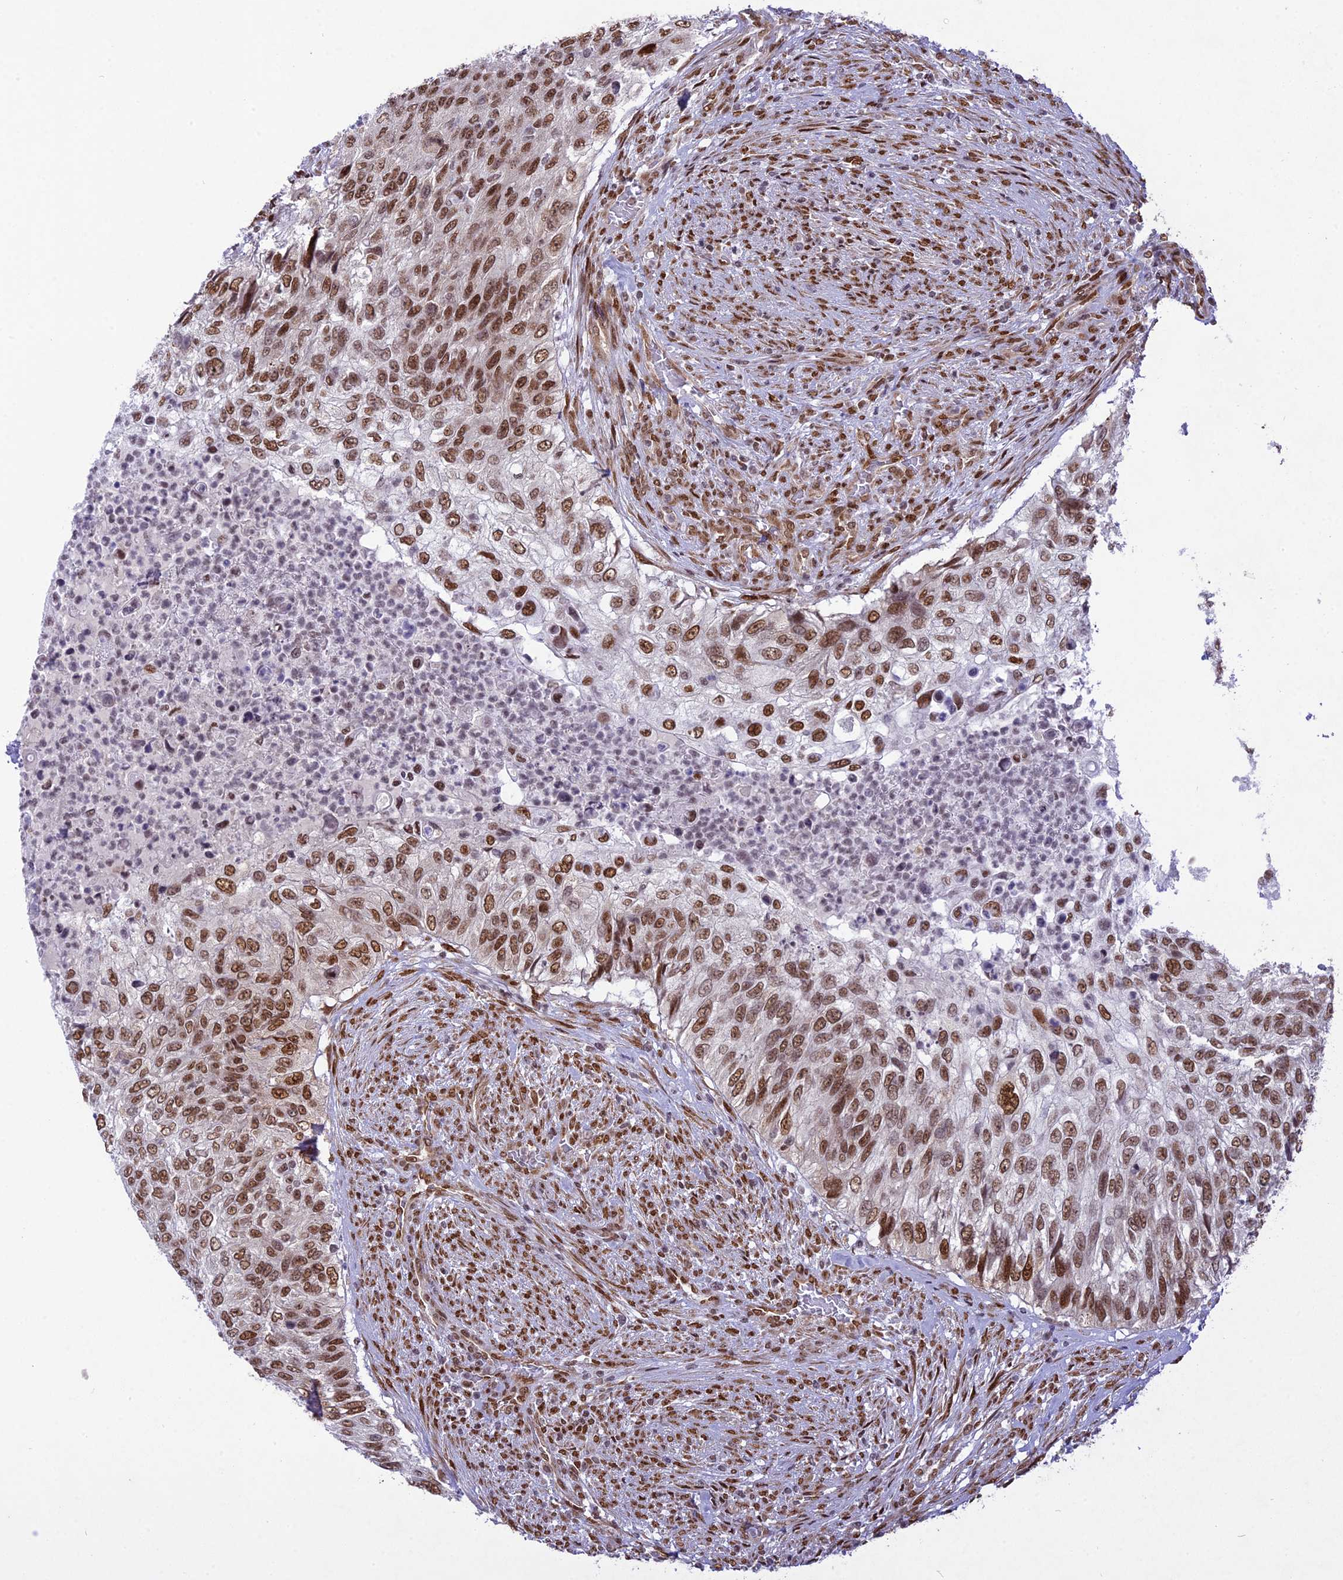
{"staining": {"intensity": "moderate", "quantity": ">75%", "location": "nuclear"}, "tissue": "urothelial cancer", "cell_type": "Tumor cells", "image_type": "cancer", "snomed": [{"axis": "morphology", "description": "Urothelial carcinoma, High grade"}, {"axis": "topography", "description": "Urinary bladder"}], "caption": "This micrograph displays immunohistochemistry staining of human urothelial cancer, with medium moderate nuclear positivity in approximately >75% of tumor cells.", "gene": "DDX1", "patient": {"sex": "female", "age": 60}}